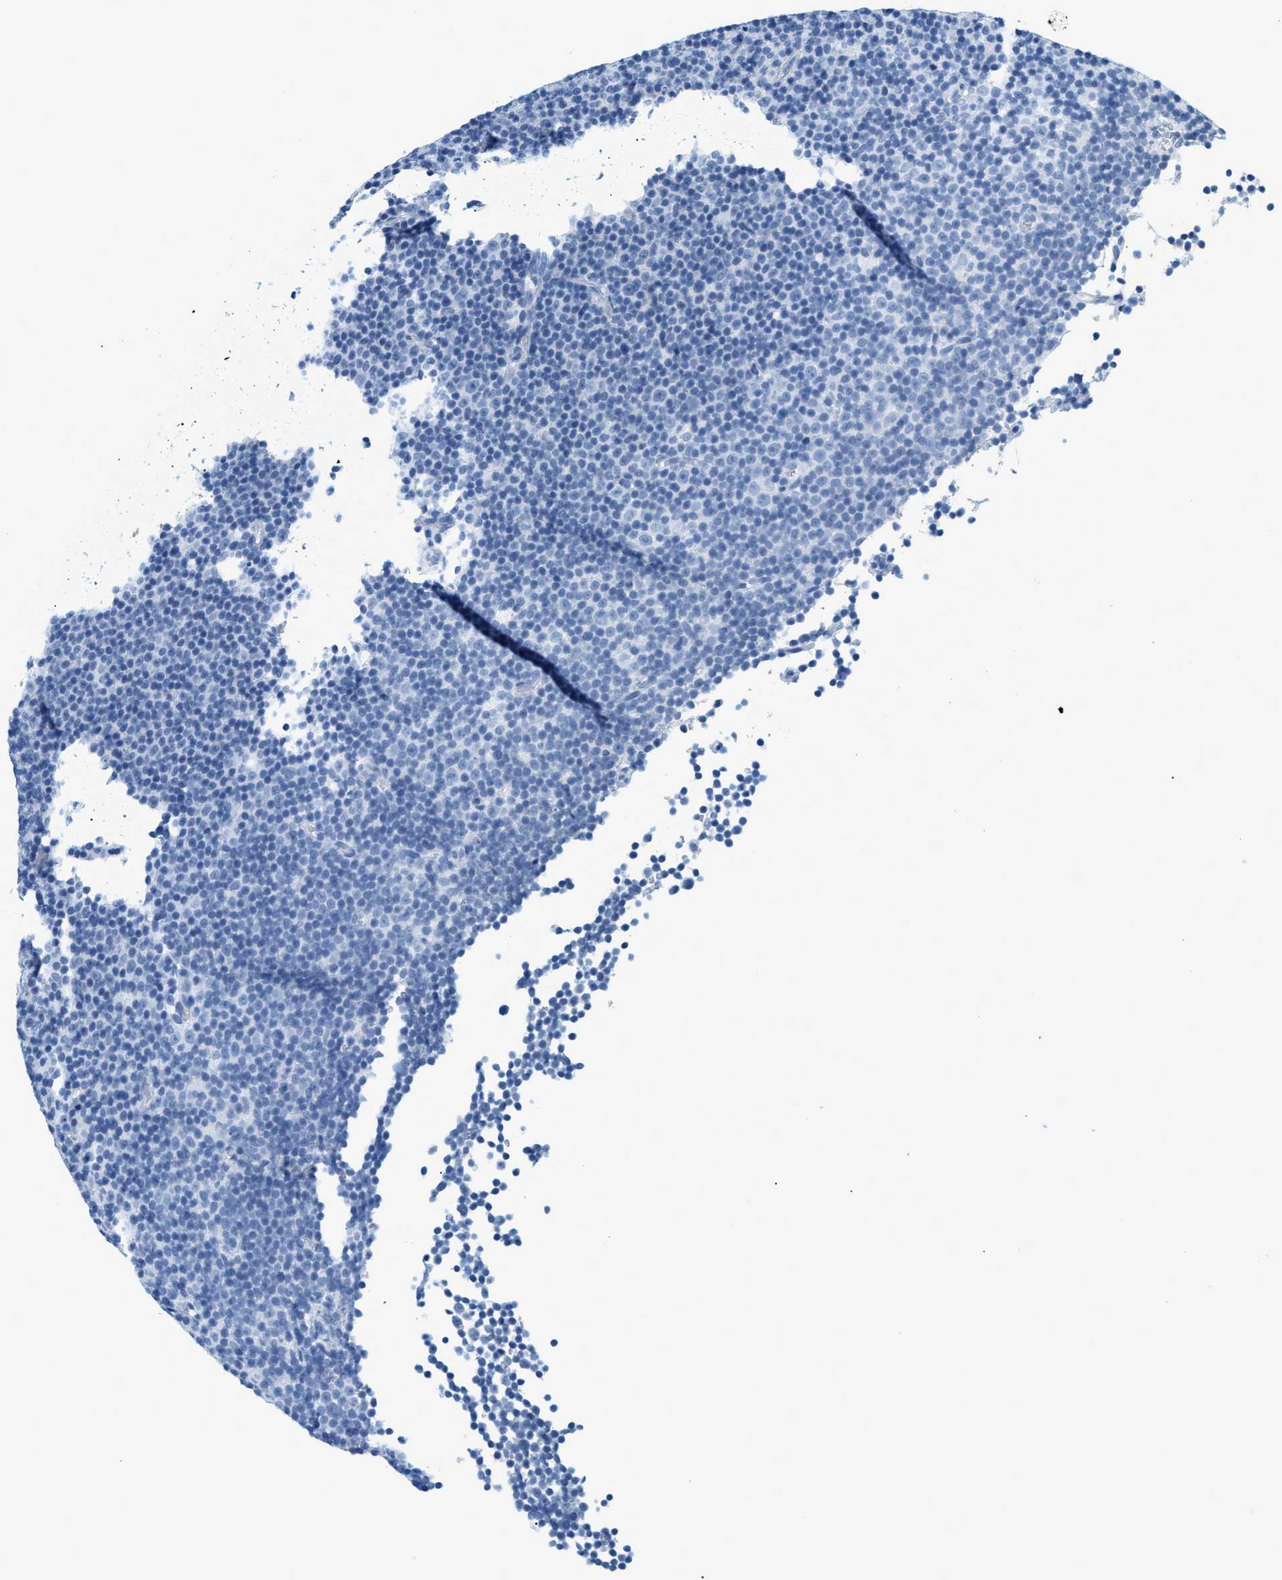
{"staining": {"intensity": "negative", "quantity": "none", "location": "none"}, "tissue": "lymphoma", "cell_type": "Tumor cells", "image_type": "cancer", "snomed": [{"axis": "morphology", "description": "Malignant lymphoma, non-Hodgkin's type, Low grade"}, {"axis": "topography", "description": "Lymph node"}], "caption": "This is an immunohistochemistry (IHC) image of human lymphoma. There is no staining in tumor cells.", "gene": "LCN2", "patient": {"sex": "female", "age": 67}}